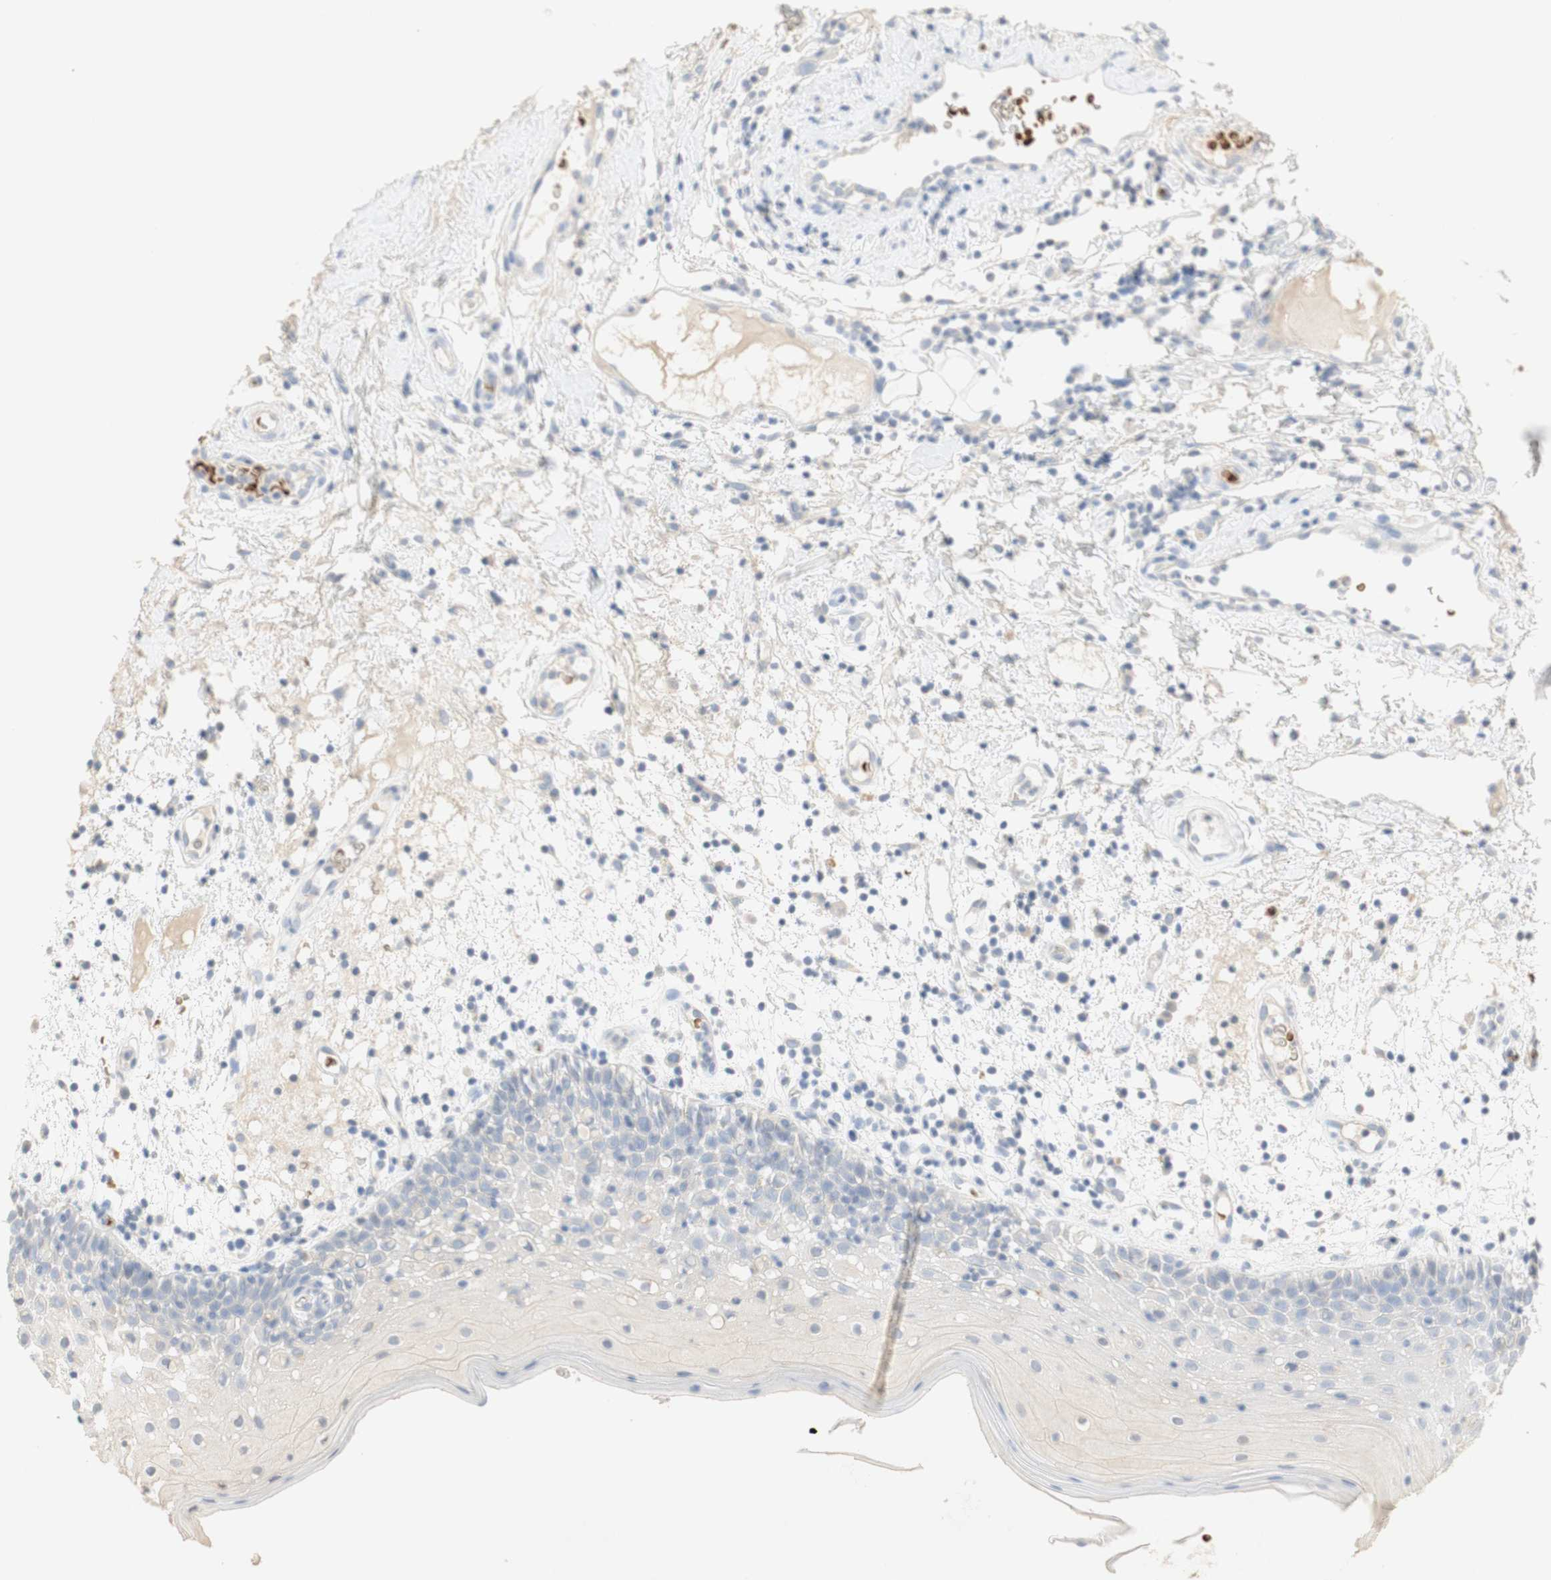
{"staining": {"intensity": "weak", "quantity": "<25%", "location": "cytoplasmic/membranous"}, "tissue": "oral mucosa", "cell_type": "Squamous epithelial cells", "image_type": "normal", "snomed": [{"axis": "morphology", "description": "Normal tissue, NOS"}, {"axis": "morphology", "description": "Squamous cell carcinoma, NOS"}, {"axis": "topography", "description": "Skeletal muscle"}, {"axis": "topography", "description": "Oral tissue"}], "caption": "The micrograph displays no significant staining in squamous epithelial cells of oral mucosa. (DAB (3,3'-diaminobenzidine) IHC visualized using brightfield microscopy, high magnification).", "gene": "EPO", "patient": {"sex": "male", "age": 71}}